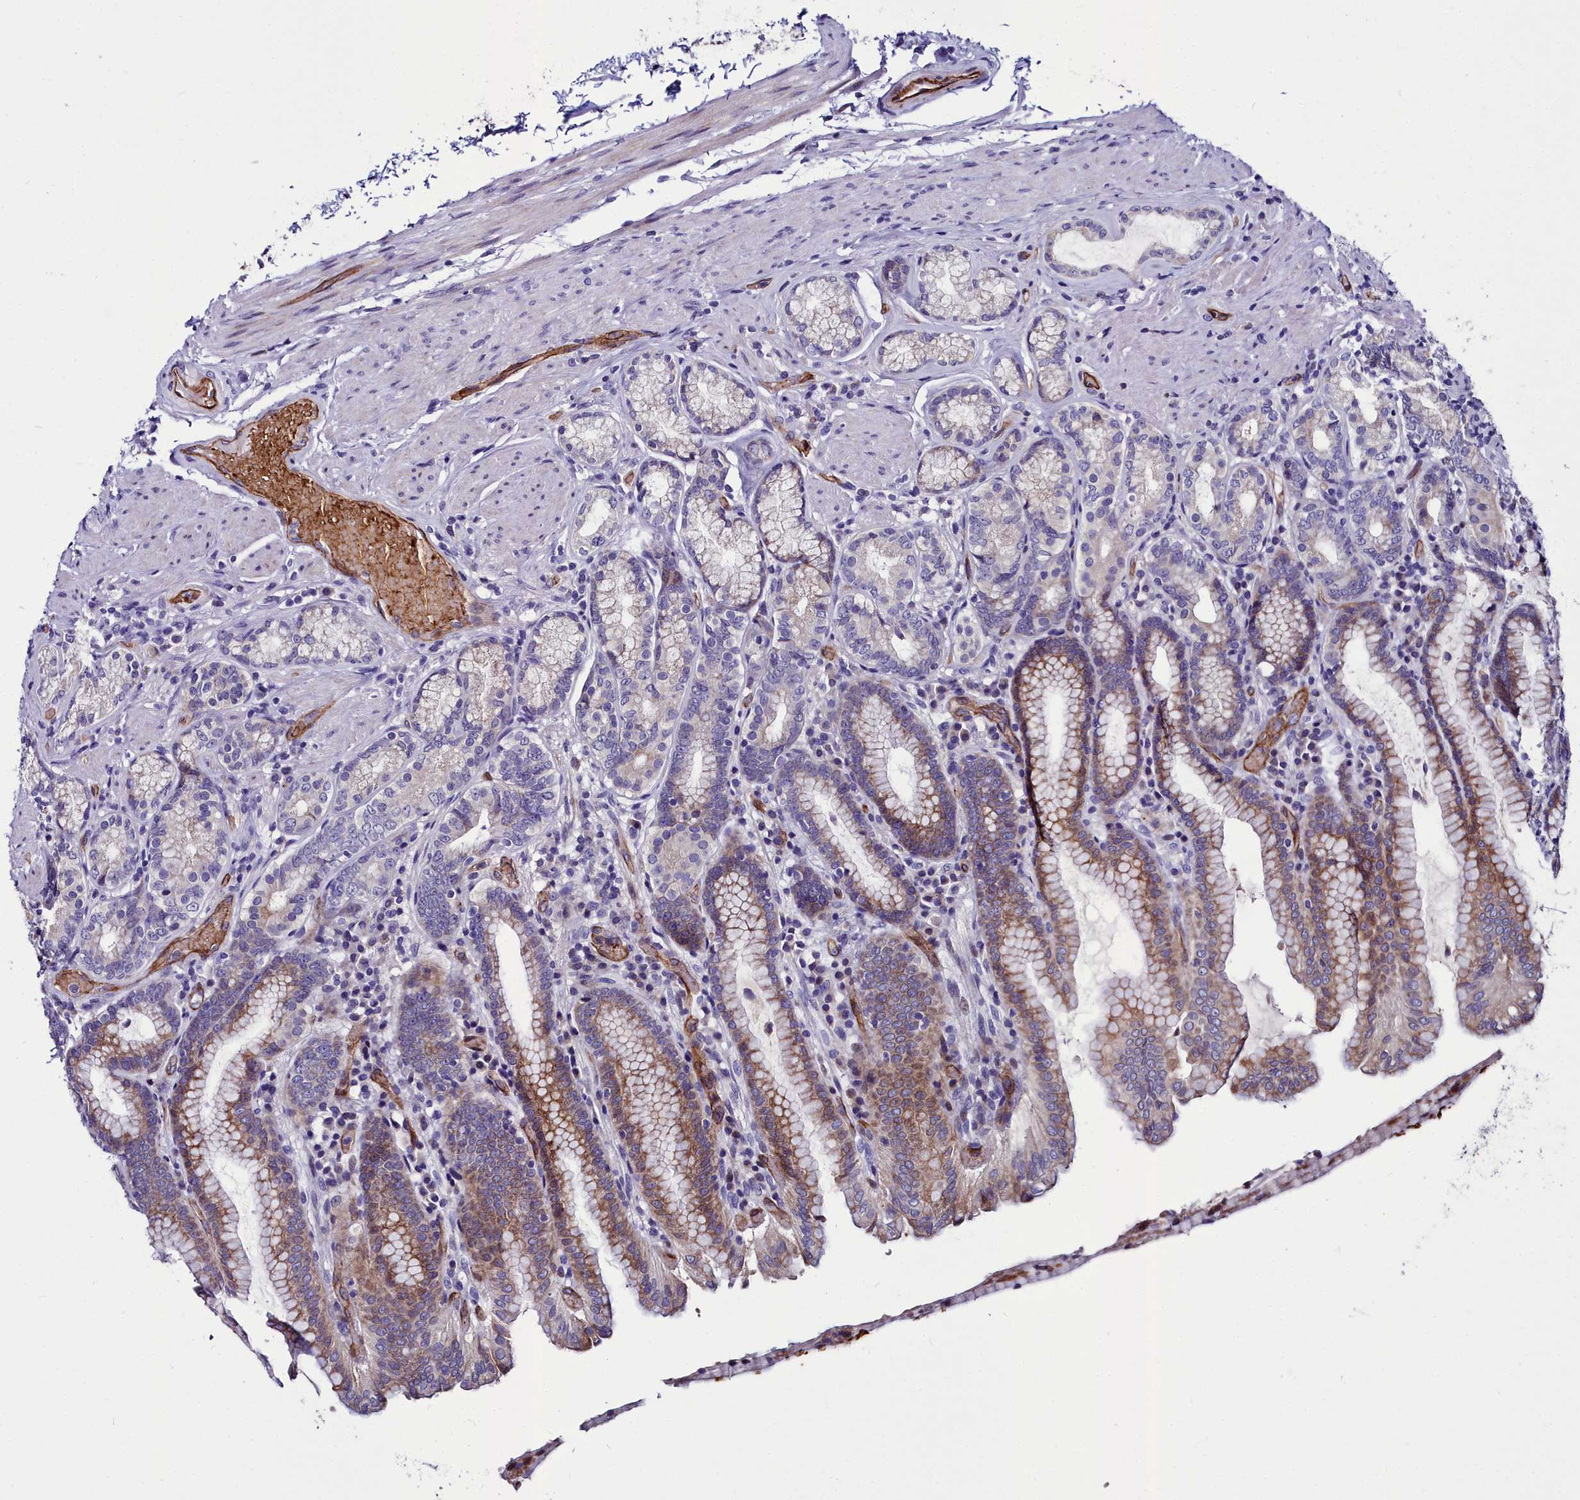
{"staining": {"intensity": "moderate", "quantity": "25%-75%", "location": "cytoplasmic/membranous"}, "tissue": "stomach", "cell_type": "Glandular cells", "image_type": "normal", "snomed": [{"axis": "morphology", "description": "Normal tissue, NOS"}, {"axis": "topography", "description": "Stomach, upper"}, {"axis": "topography", "description": "Stomach, lower"}], "caption": "A histopathology image of human stomach stained for a protein exhibits moderate cytoplasmic/membranous brown staining in glandular cells. The staining was performed using DAB to visualize the protein expression in brown, while the nuclei were stained in blue with hematoxylin (Magnification: 20x).", "gene": "CYP4F11", "patient": {"sex": "female", "age": 76}}